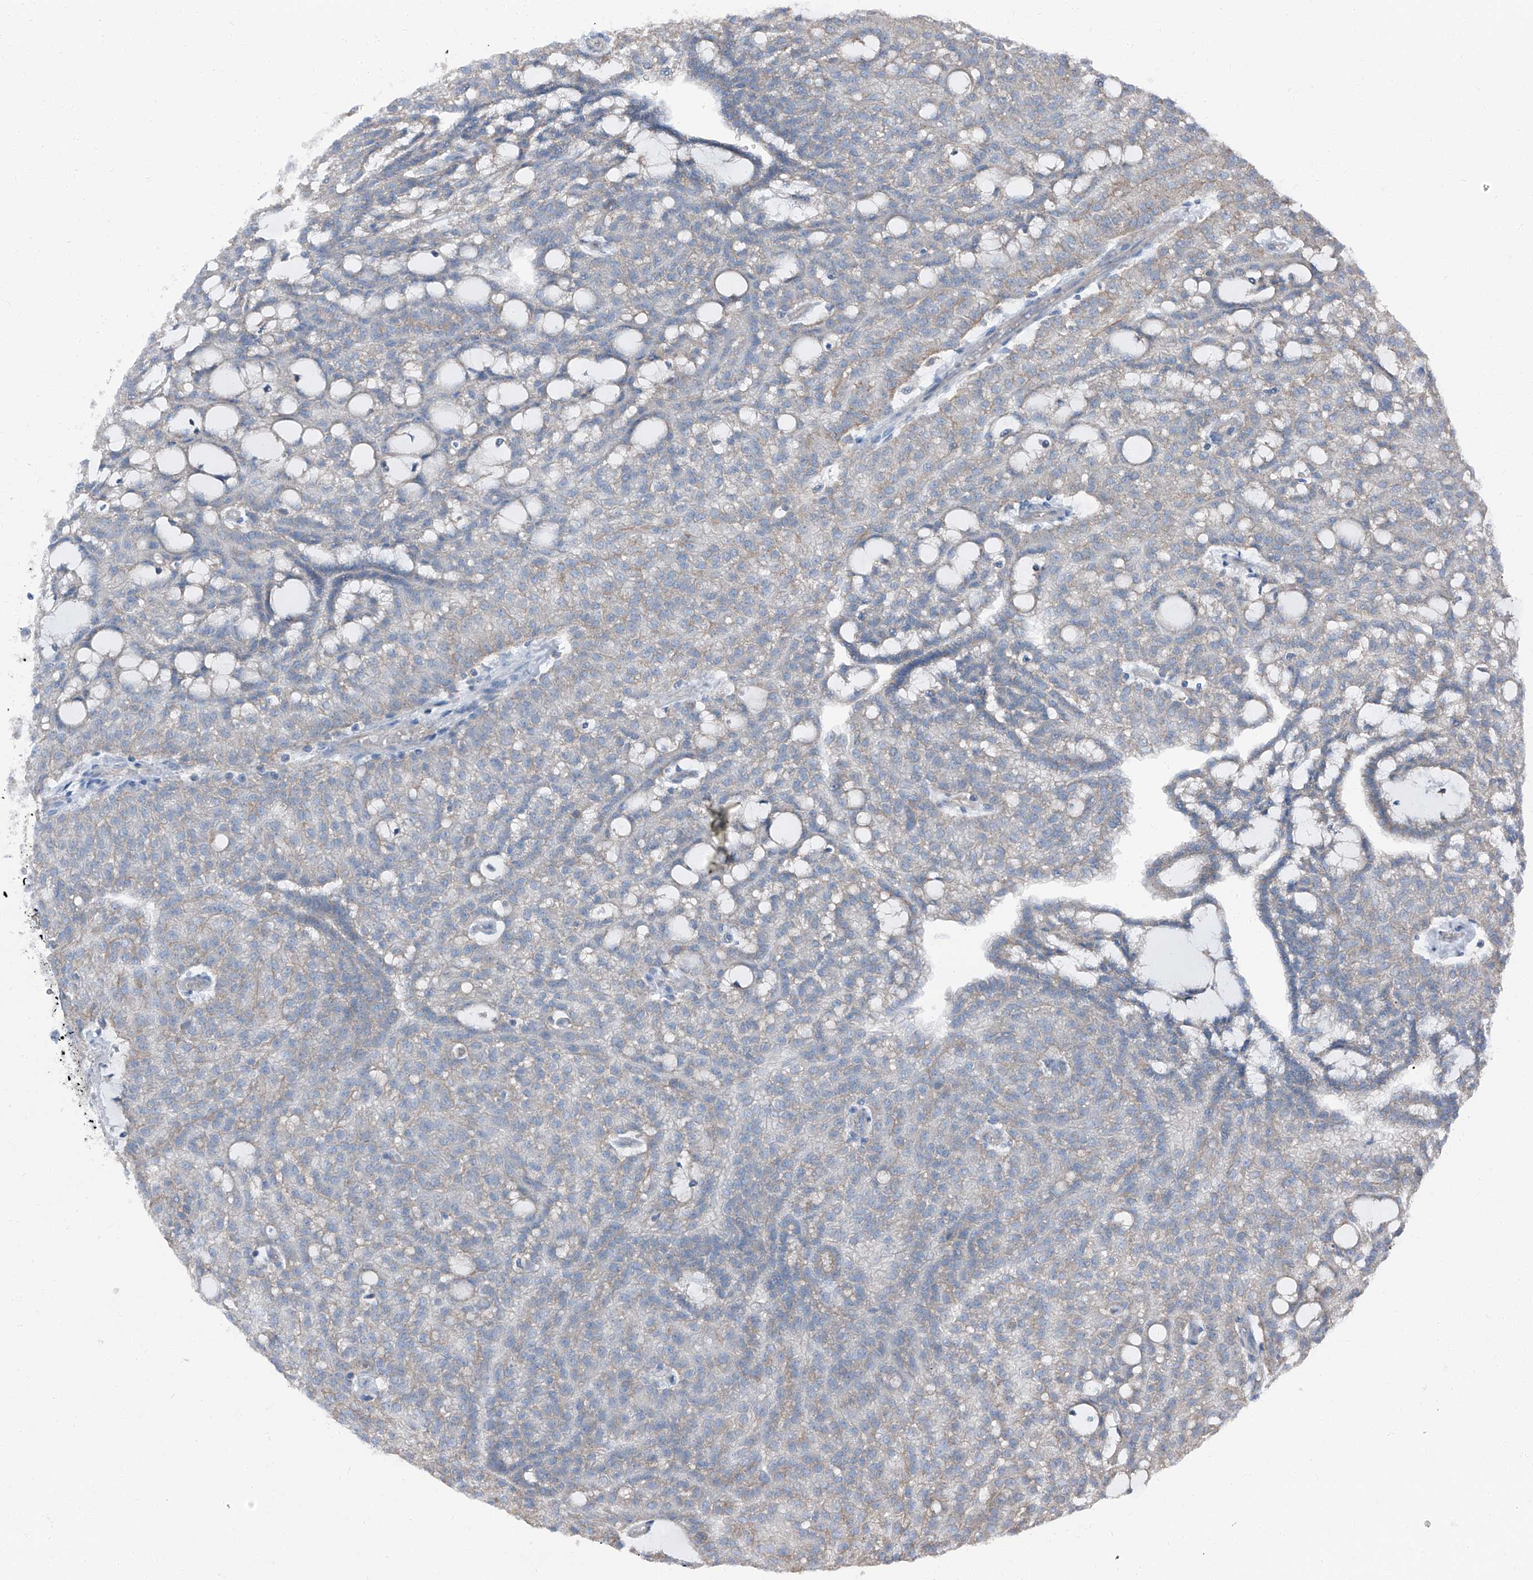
{"staining": {"intensity": "negative", "quantity": "none", "location": "none"}, "tissue": "renal cancer", "cell_type": "Tumor cells", "image_type": "cancer", "snomed": [{"axis": "morphology", "description": "Adenocarcinoma, NOS"}, {"axis": "topography", "description": "Kidney"}], "caption": "Immunohistochemical staining of human renal cancer (adenocarcinoma) demonstrates no significant positivity in tumor cells. Nuclei are stained in blue.", "gene": "GPR142", "patient": {"sex": "male", "age": 63}}